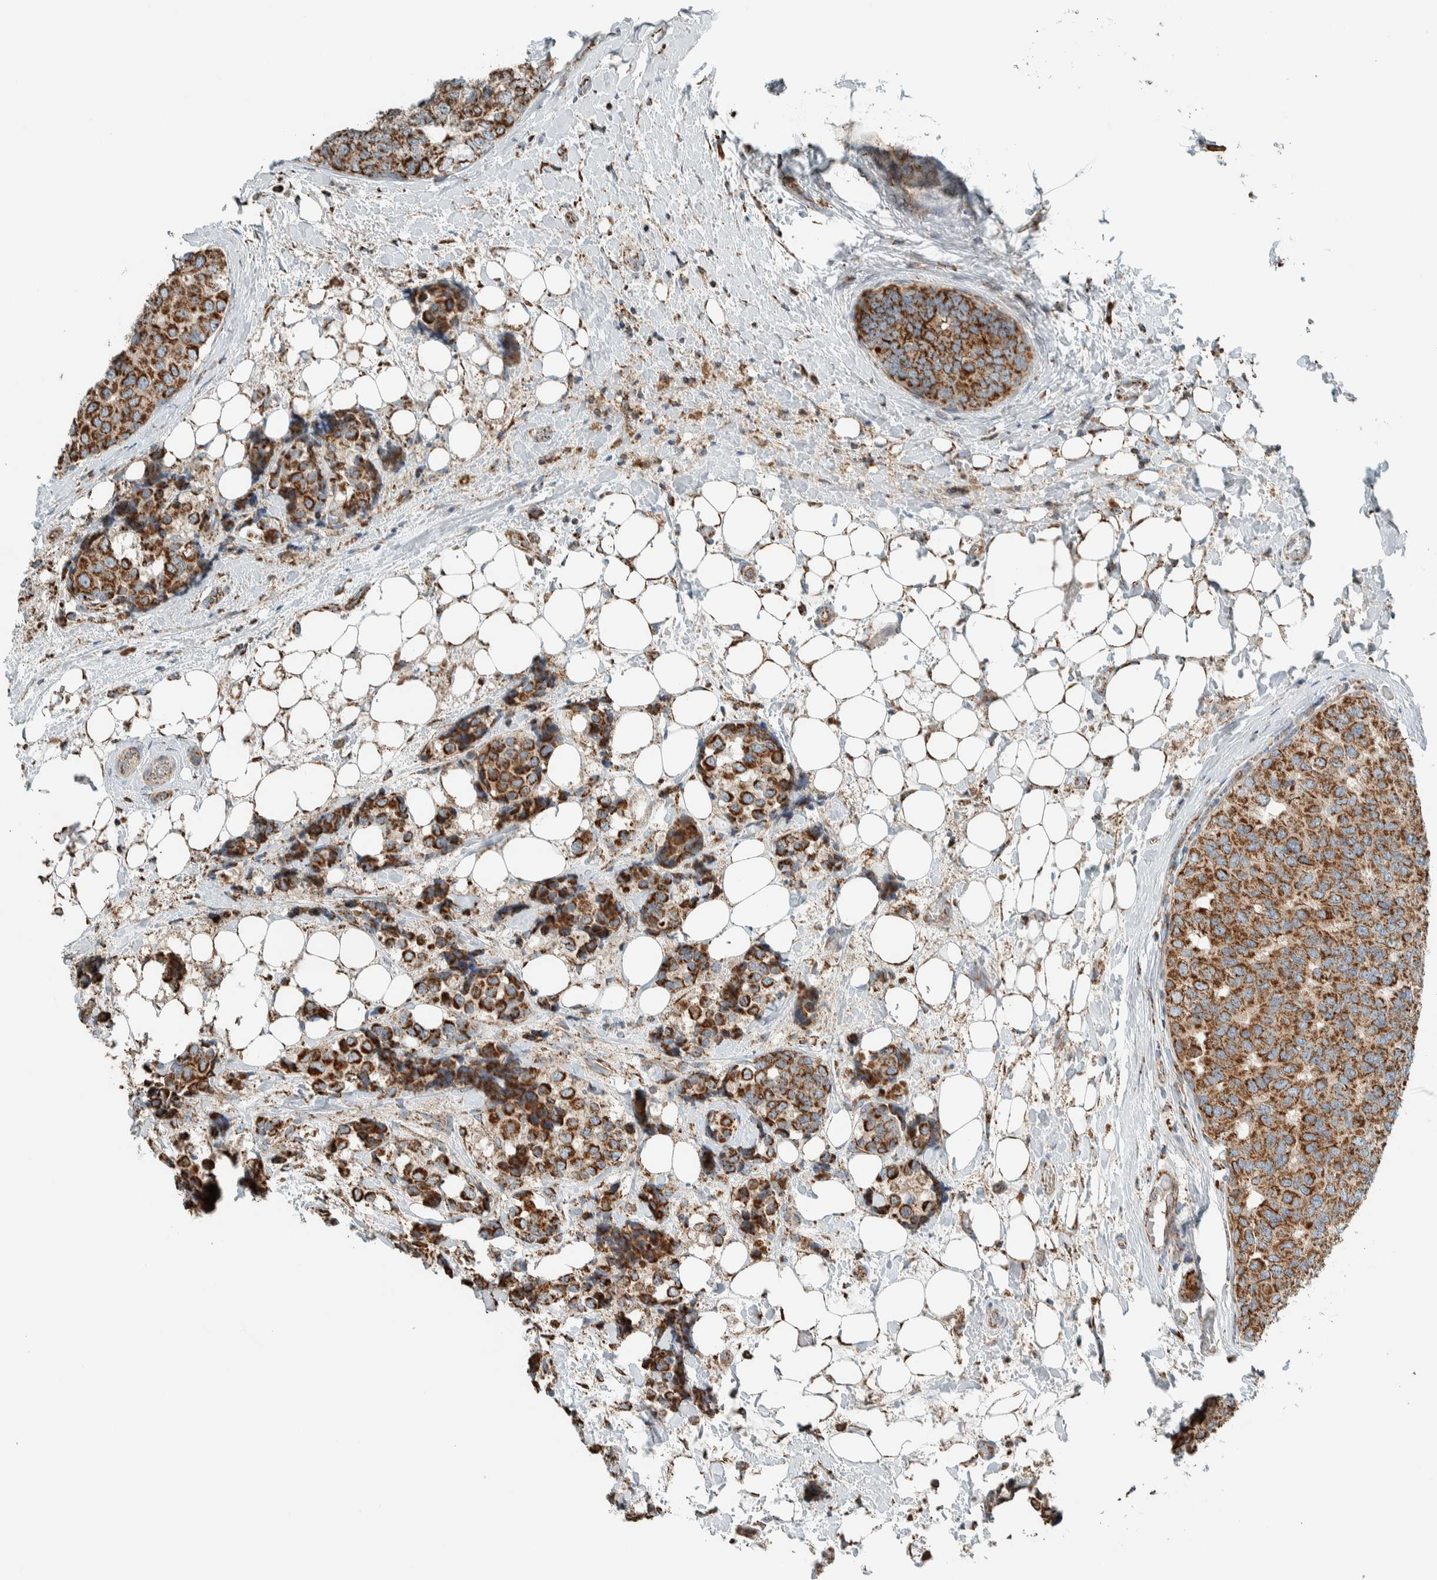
{"staining": {"intensity": "strong", "quantity": ">75%", "location": "cytoplasmic/membranous"}, "tissue": "breast cancer", "cell_type": "Tumor cells", "image_type": "cancer", "snomed": [{"axis": "morphology", "description": "Normal tissue, NOS"}, {"axis": "morphology", "description": "Duct carcinoma"}, {"axis": "topography", "description": "Breast"}], "caption": "Human breast infiltrating ductal carcinoma stained with a brown dye exhibits strong cytoplasmic/membranous positive staining in approximately >75% of tumor cells.", "gene": "ZNF454", "patient": {"sex": "female", "age": 43}}